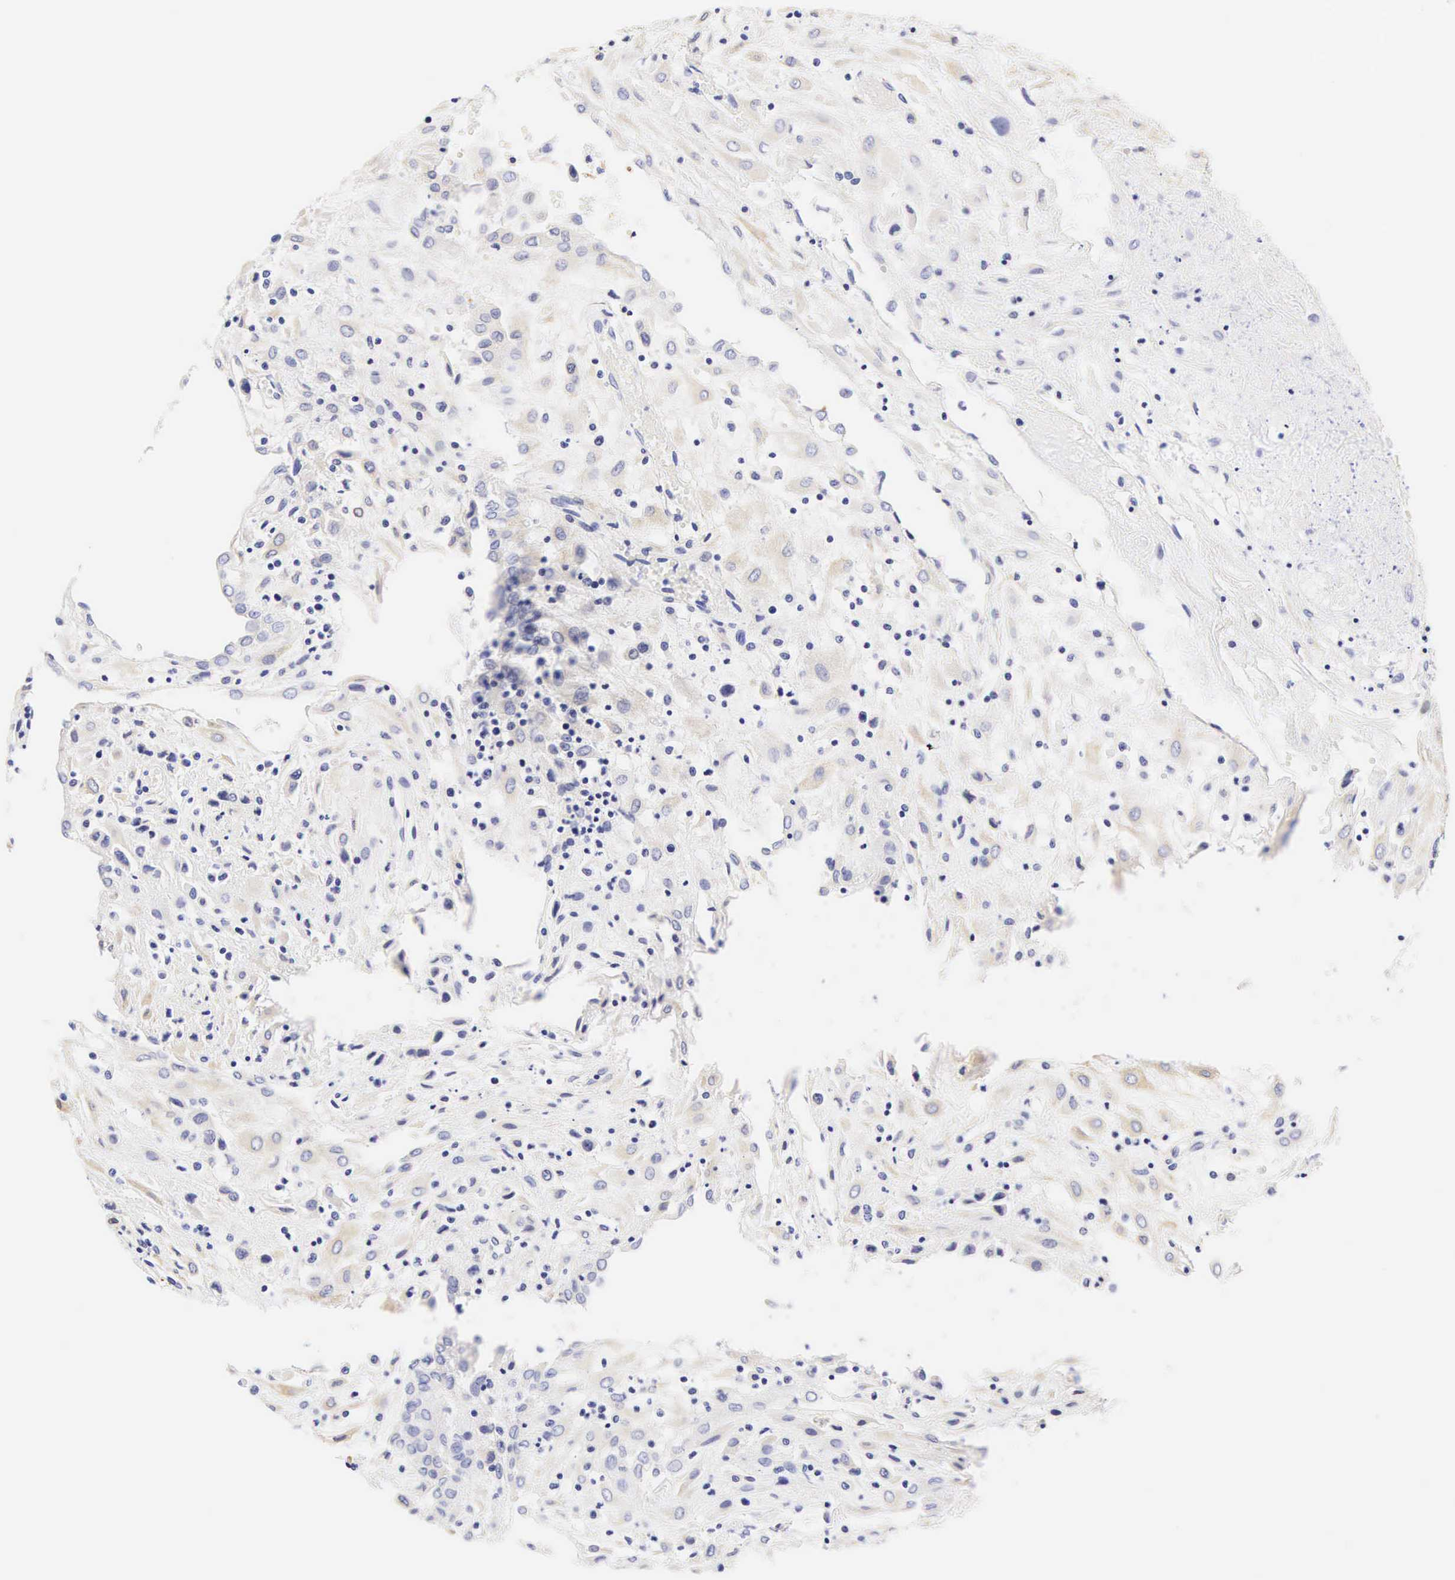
{"staining": {"intensity": "weak", "quantity": "<25%", "location": "cytoplasmic/membranous"}, "tissue": "placenta", "cell_type": "Decidual cells", "image_type": "normal", "snomed": [{"axis": "morphology", "description": "Normal tissue, NOS"}, {"axis": "topography", "description": "Placenta"}], "caption": "IHC of benign placenta displays no staining in decidual cells. (IHC, brightfield microscopy, high magnification).", "gene": "CNN1", "patient": {"sex": "female", "age": 31}}